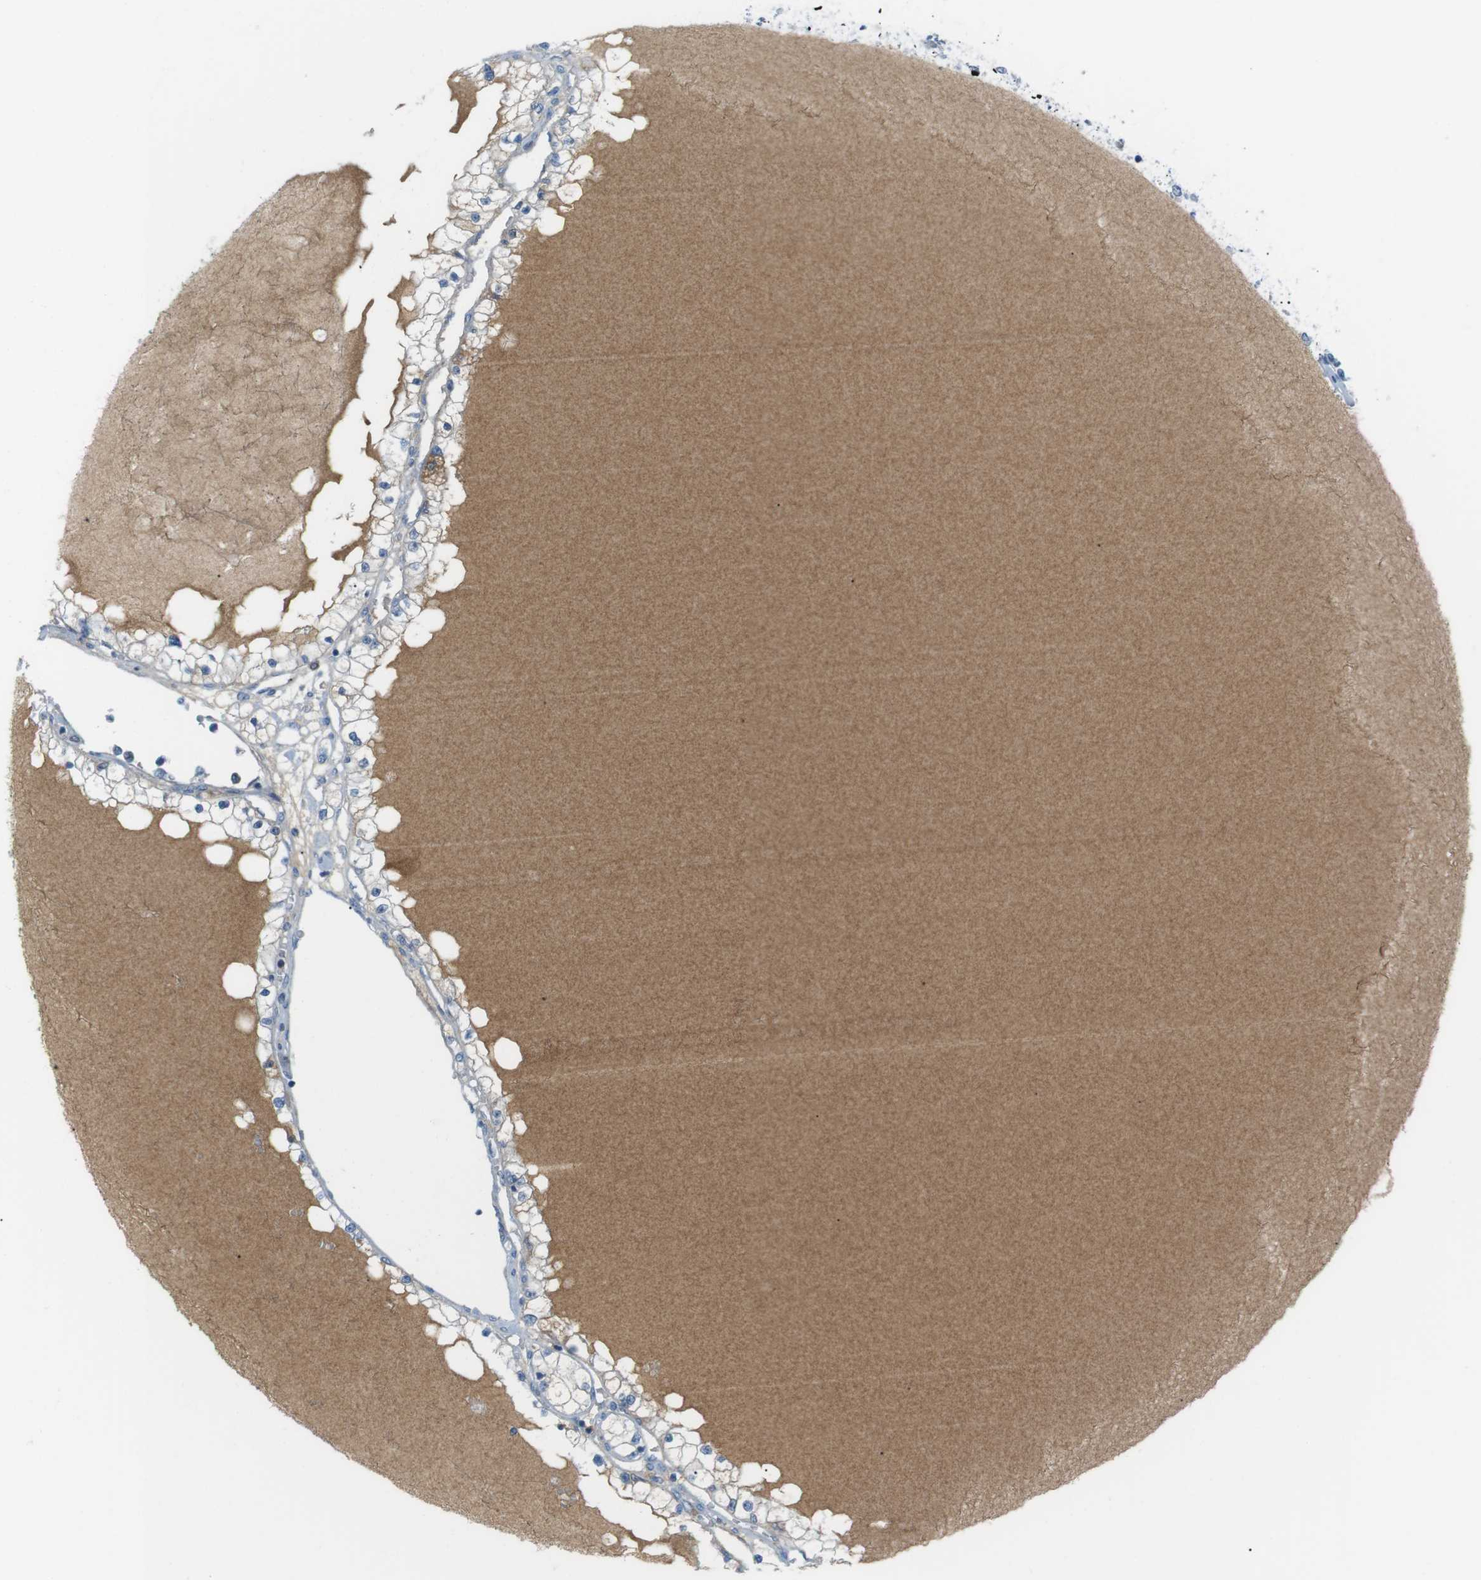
{"staining": {"intensity": "negative", "quantity": "none", "location": "none"}, "tissue": "renal cancer", "cell_type": "Tumor cells", "image_type": "cancer", "snomed": [{"axis": "morphology", "description": "Adenocarcinoma, NOS"}, {"axis": "topography", "description": "Kidney"}], "caption": "Immunohistochemical staining of human renal adenocarcinoma displays no significant expression in tumor cells.", "gene": "AZGP1", "patient": {"sex": "male", "age": 68}}